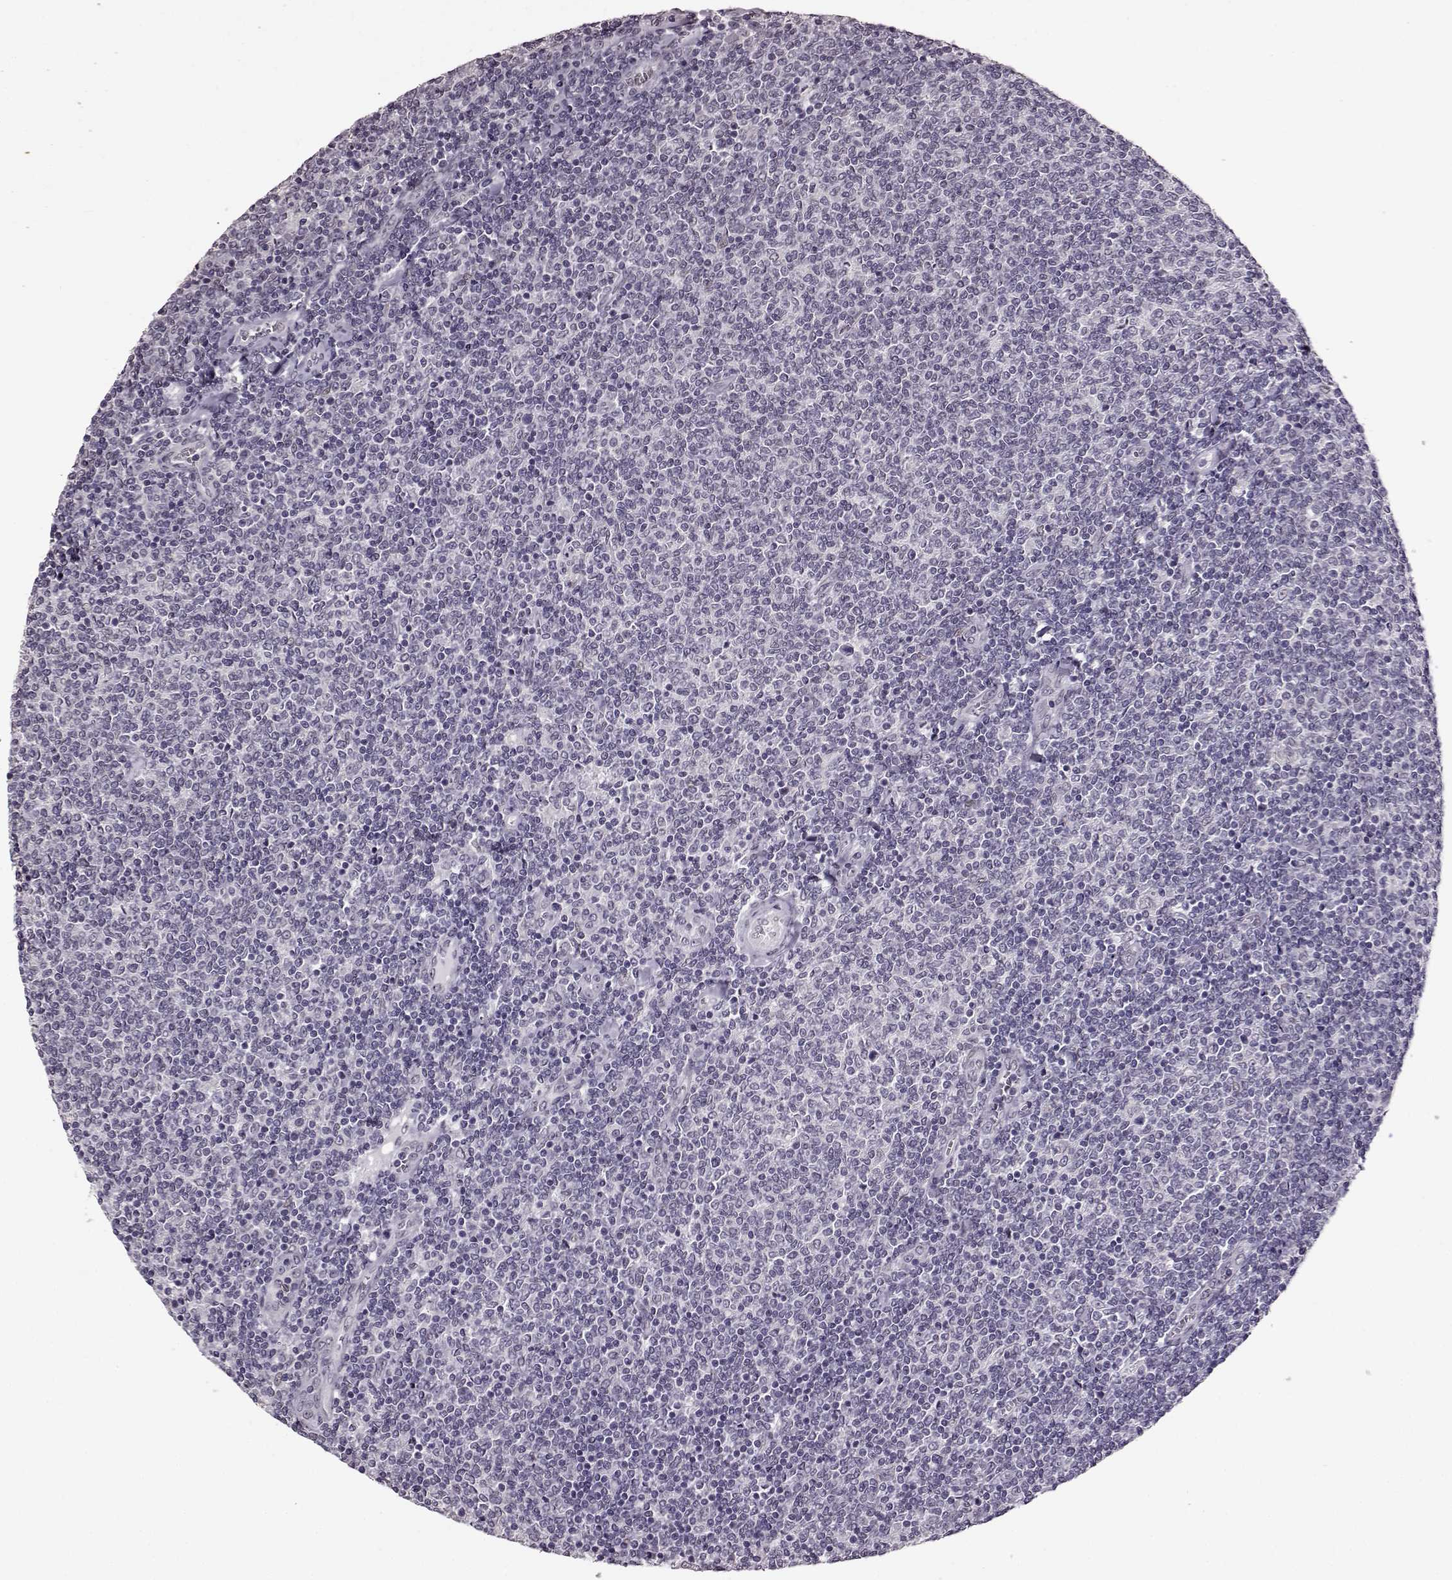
{"staining": {"intensity": "negative", "quantity": "none", "location": "none"}, "tissue": "lymphoma", "cell_type": "Tumor cells", "image_type": "cancer", "snomed": [{"axis": "morphology", "description": "Malignant lymphoma, non-Hodgkin's type, Low grade"}, {"axis": "topography", "description": "Lymph node"}], "caption": "There is no significant positivity in tumor cells of malignant lymphoma, non-Hodgkin's type (low-grade).", "gene": "STX1B", "patient": {"sex": "male", "age": 52}}